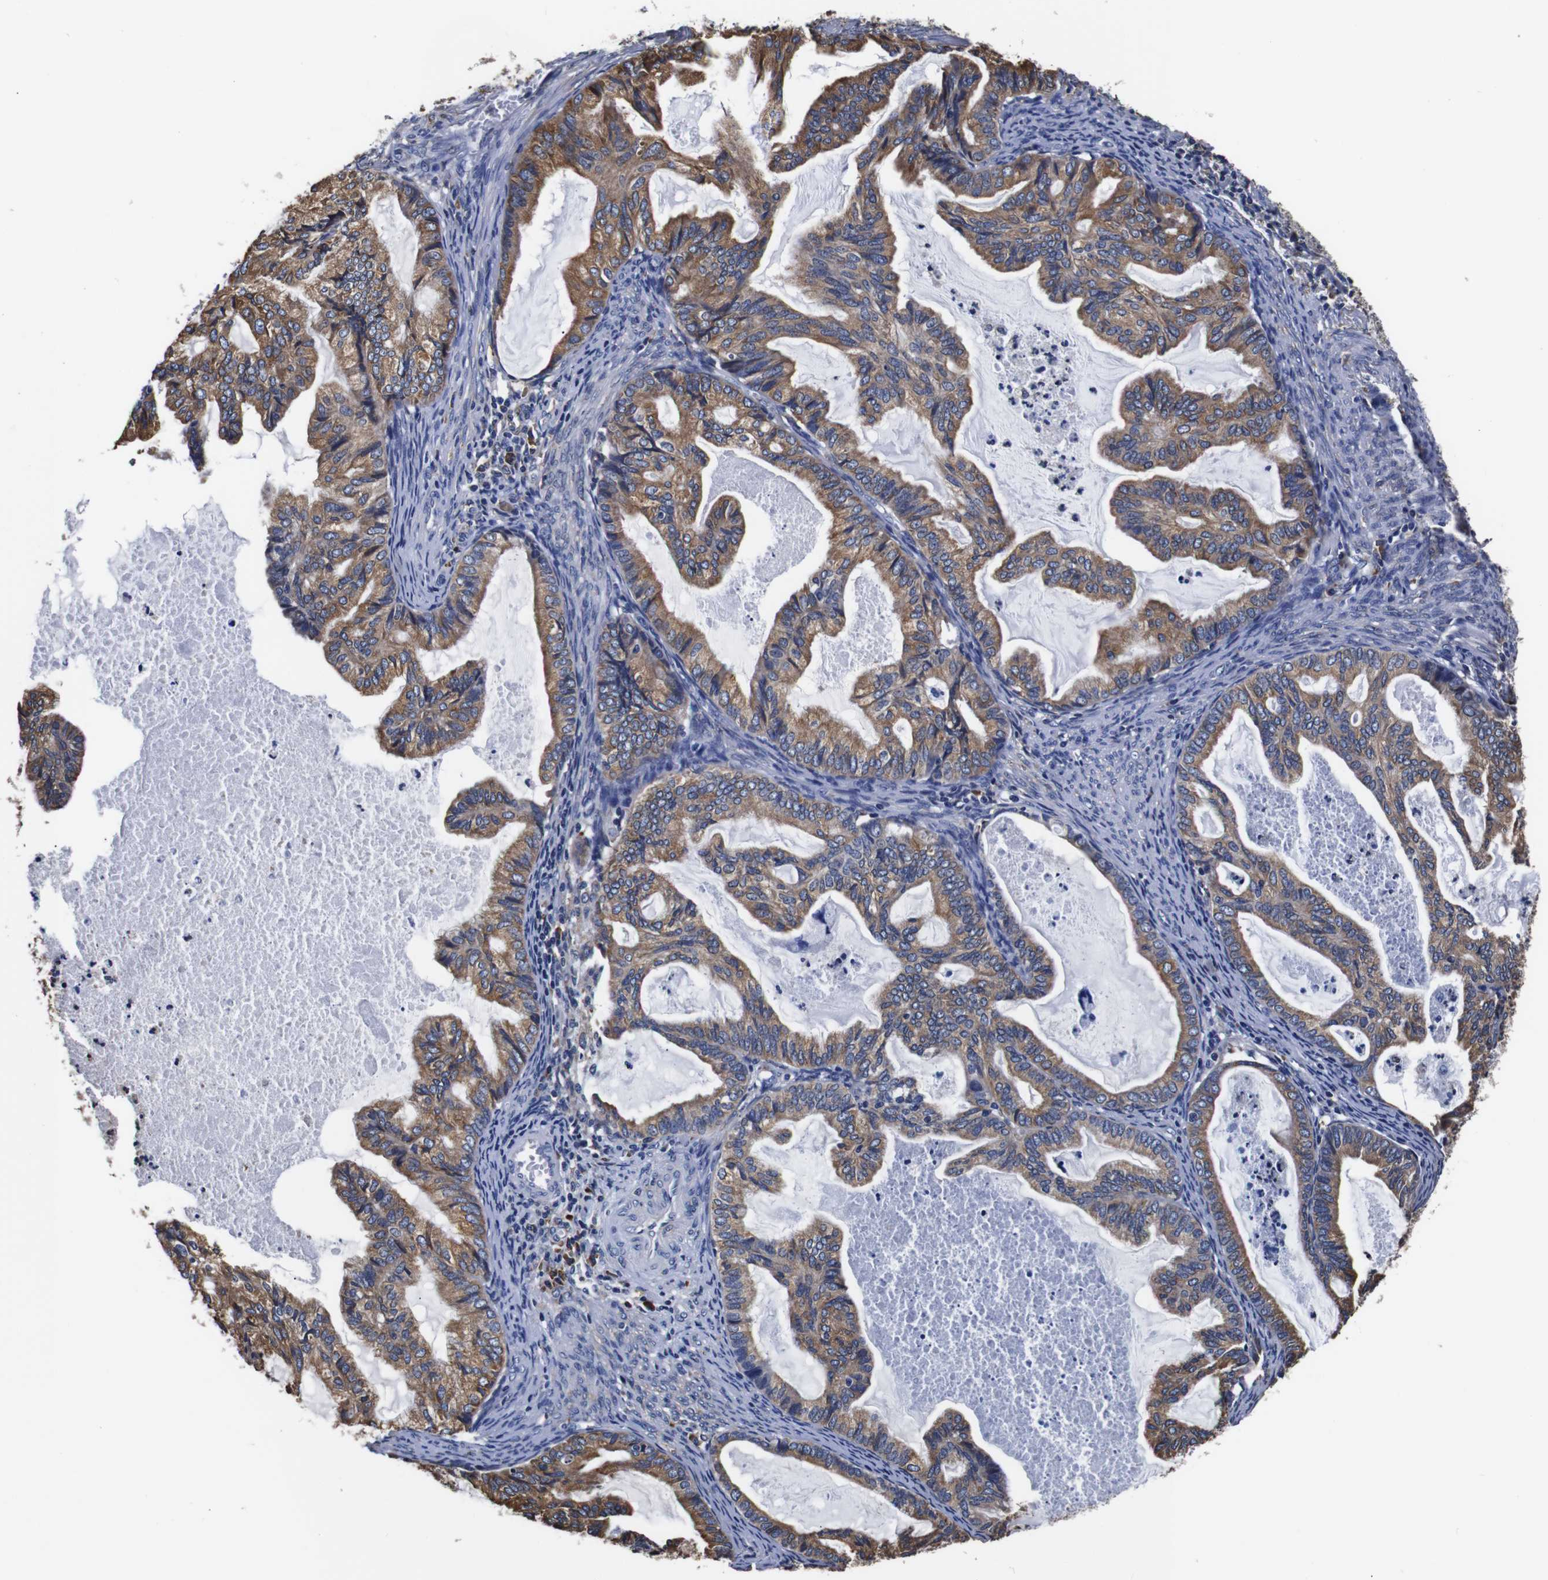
{"staining": {"intensity": "moderate", "quantity": ">75%", "location": "cytoplasmic/membranous"}, "tissue": "cervical cancer", "cell_type": "Tumor cells", "image_type": "cancer", "snomed": [{"axis": "morphology", "description": "Normal tissue, NOS"}, {"axis": "morphology", "description": "Adenocarcinoma, NOS"}, {"axis": "topography", "description": "Cervix"}, {"axis": "topography", "description": "Endometrium"}], "caption": "Moderate cytoplasmic/membranous protein staining is identified in approximately >75% of tumor cells in cervical cancer (adenocarcinoma). The protein of interest is shown in brown color, while the nuclei are stained blue.", "gene": "PPIB", "patient": {"sex": "female", "age": 86}}